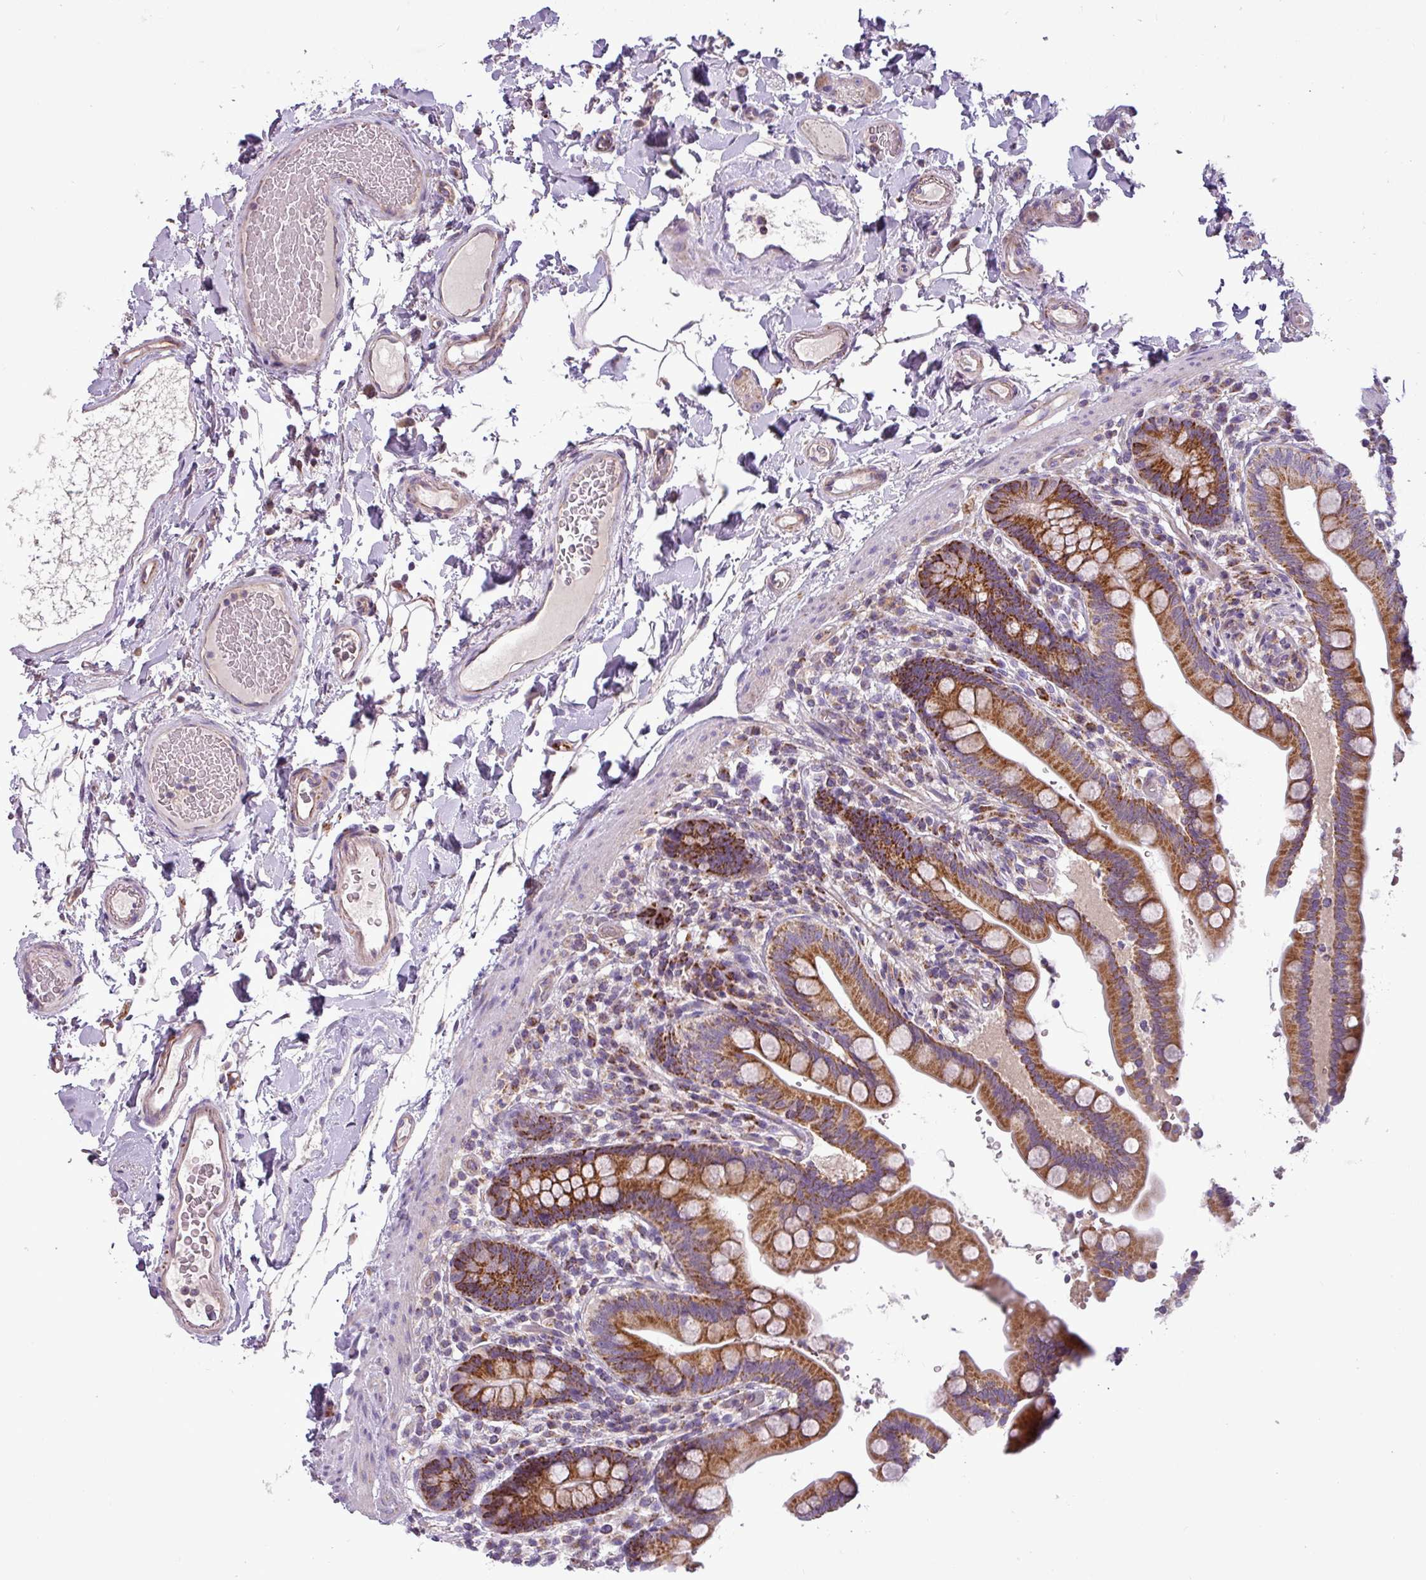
{"staining": {"intensity": "moderate", "quantity": ">75%", "location": "cytoplasmic/membranous"}, "tissue": "colon", "cell_type": "Endothelial cells", "image_type": "normal", "snomed": [{"axis": "morphology", "description": "Normal tissue, NOS"}, {"axis": "topography", "description": "Smooth muscle"}, {"axis": "topography", "description": "Colon"}], "caption": "IHC of benign human colon exhibits medium levels of moderate cytoplasmic/membranous staining in about >75% of endothelial cells. (Brightfield microscopy of DAB IHC at high magnification).", "gene": "PNMA6A", "patient": {"sex": "male", "age": 73}}